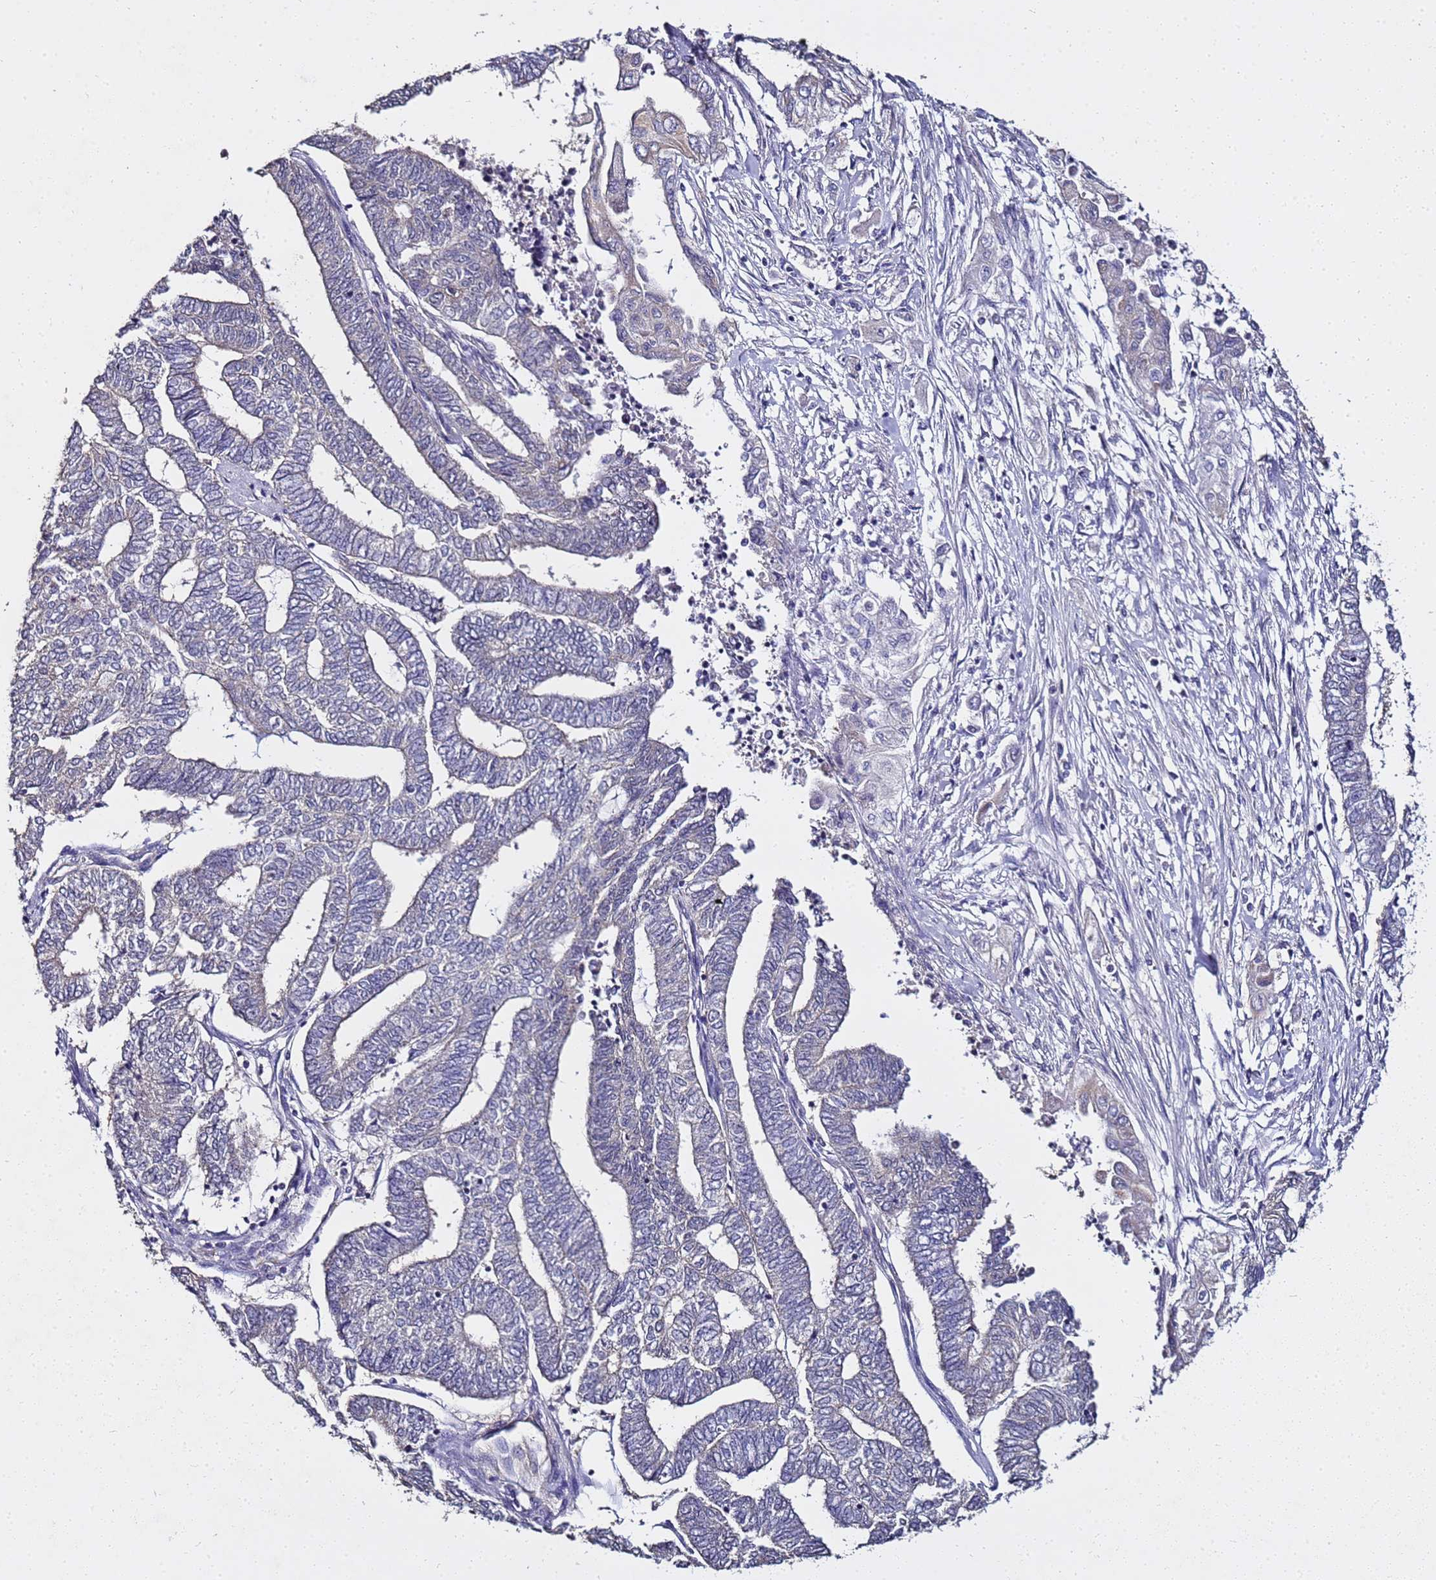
{"staining": {"intensity": "negative", "quantity": "none", "location": "none"}, "tissue": "endometrial cancer", "cell_type": "Tumor cells", "image_type": "cancer", "snomed": [{"axis": "morphology", "description": "Adenocarcinoma, NOS"}, {"axis": "topography", "description": "Uterus"}, {"axis": "topography", "description": "Endometrium"}], "caption": "Human endometrial cancer stained for a protein using immunohistochemistry demonstrates no positivity in tumor cells.", "gene": "ENOPH1", "patient": {"sex": "female", "age": 70}}